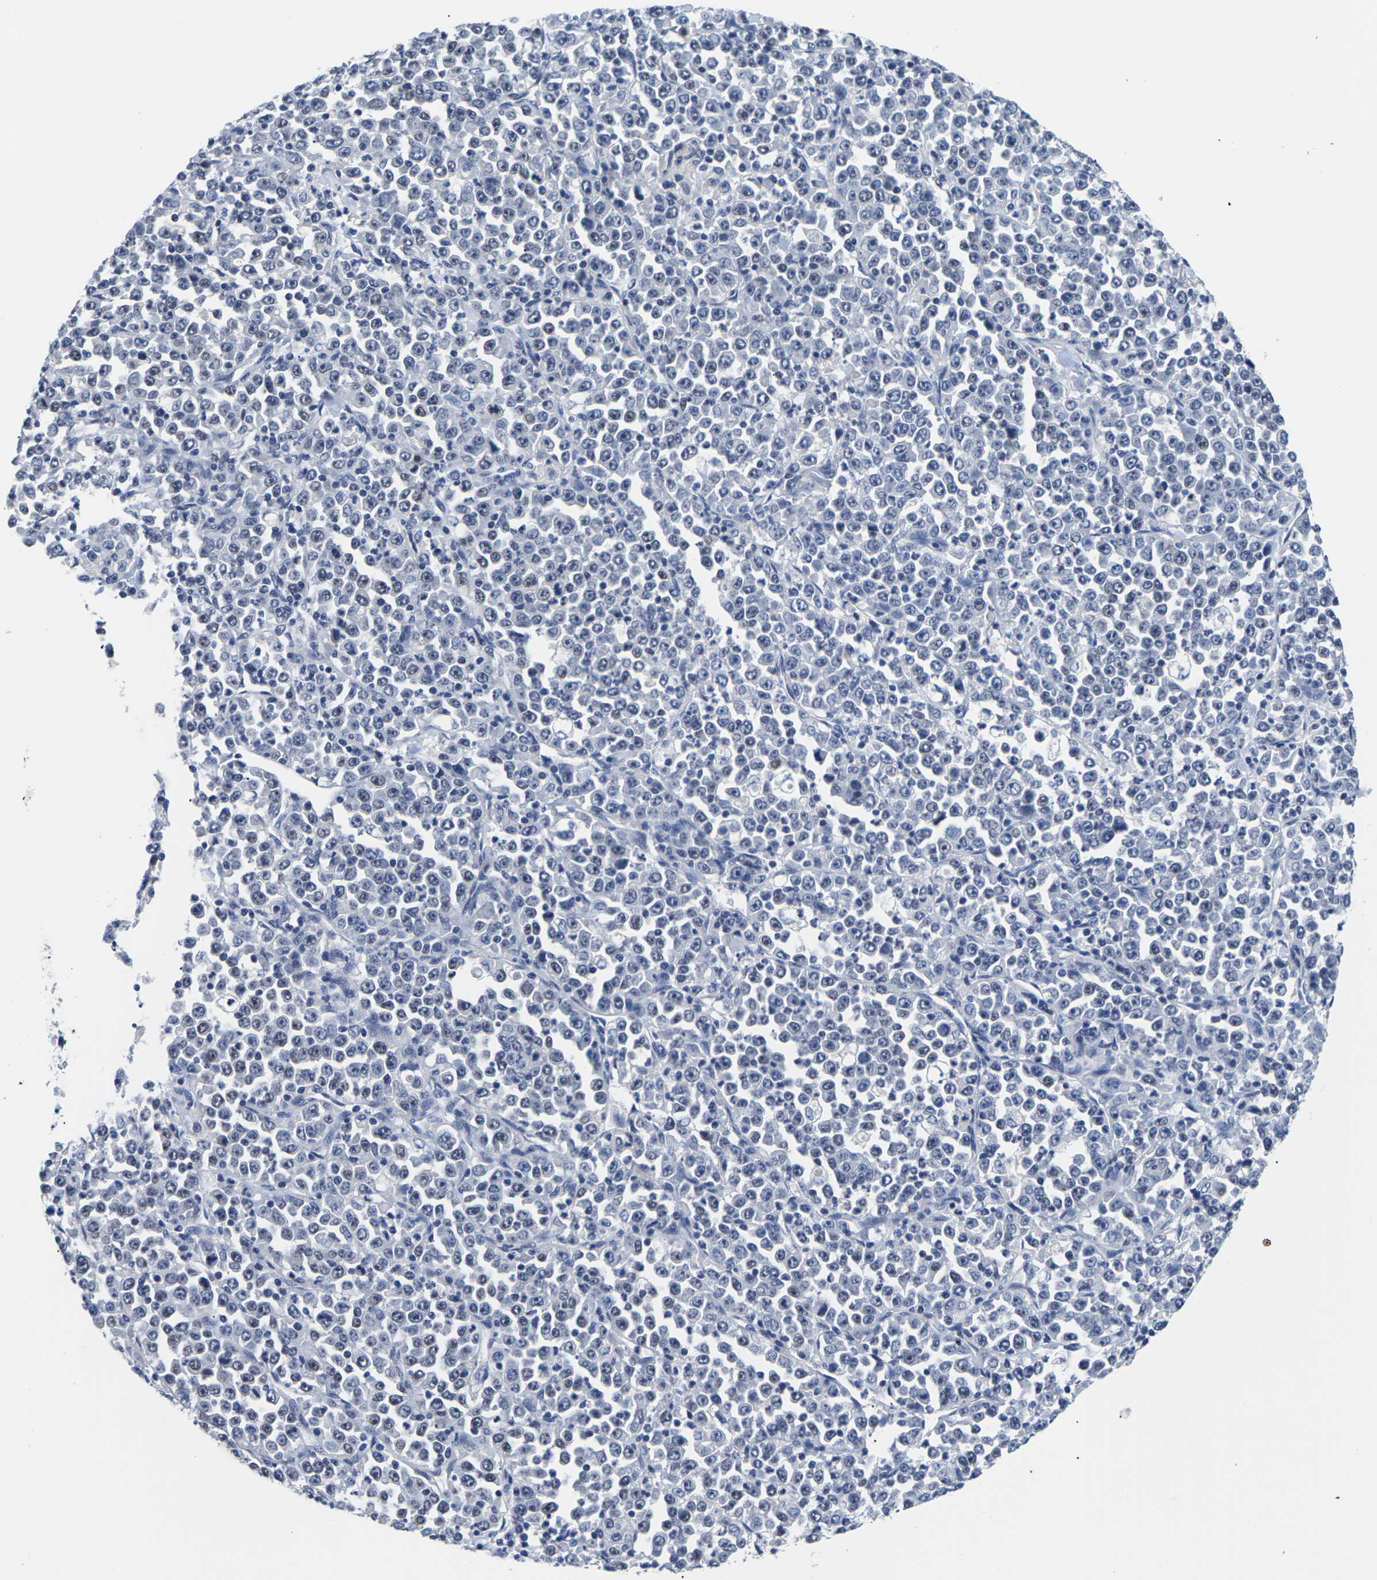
{"staining": {"intensity": "weak", "quantity": "<25%", "location": "nuclear"}, "tissue": "stomach cancer", "cell_type": "Tumor cells", "image_type": "cancer", "snomed": [{"axis": "morphology", "description": "Normal tissue, NOS"}, {"axis": "morphology", "description": "Adenocarcinoma, NOS"}, {"axis": "topography", "description": "Stomach, upper"}, {"axis": "topography", "description": "Stomach"}], "caption": "IHC image of neoplastic tissue: stomach cancer (adenocarcinoma) stained with DAB shows no significant protein staining in tumor cells.", "gene": "ST6GAL2", "patient": {"sex": "male", "age": 59}}